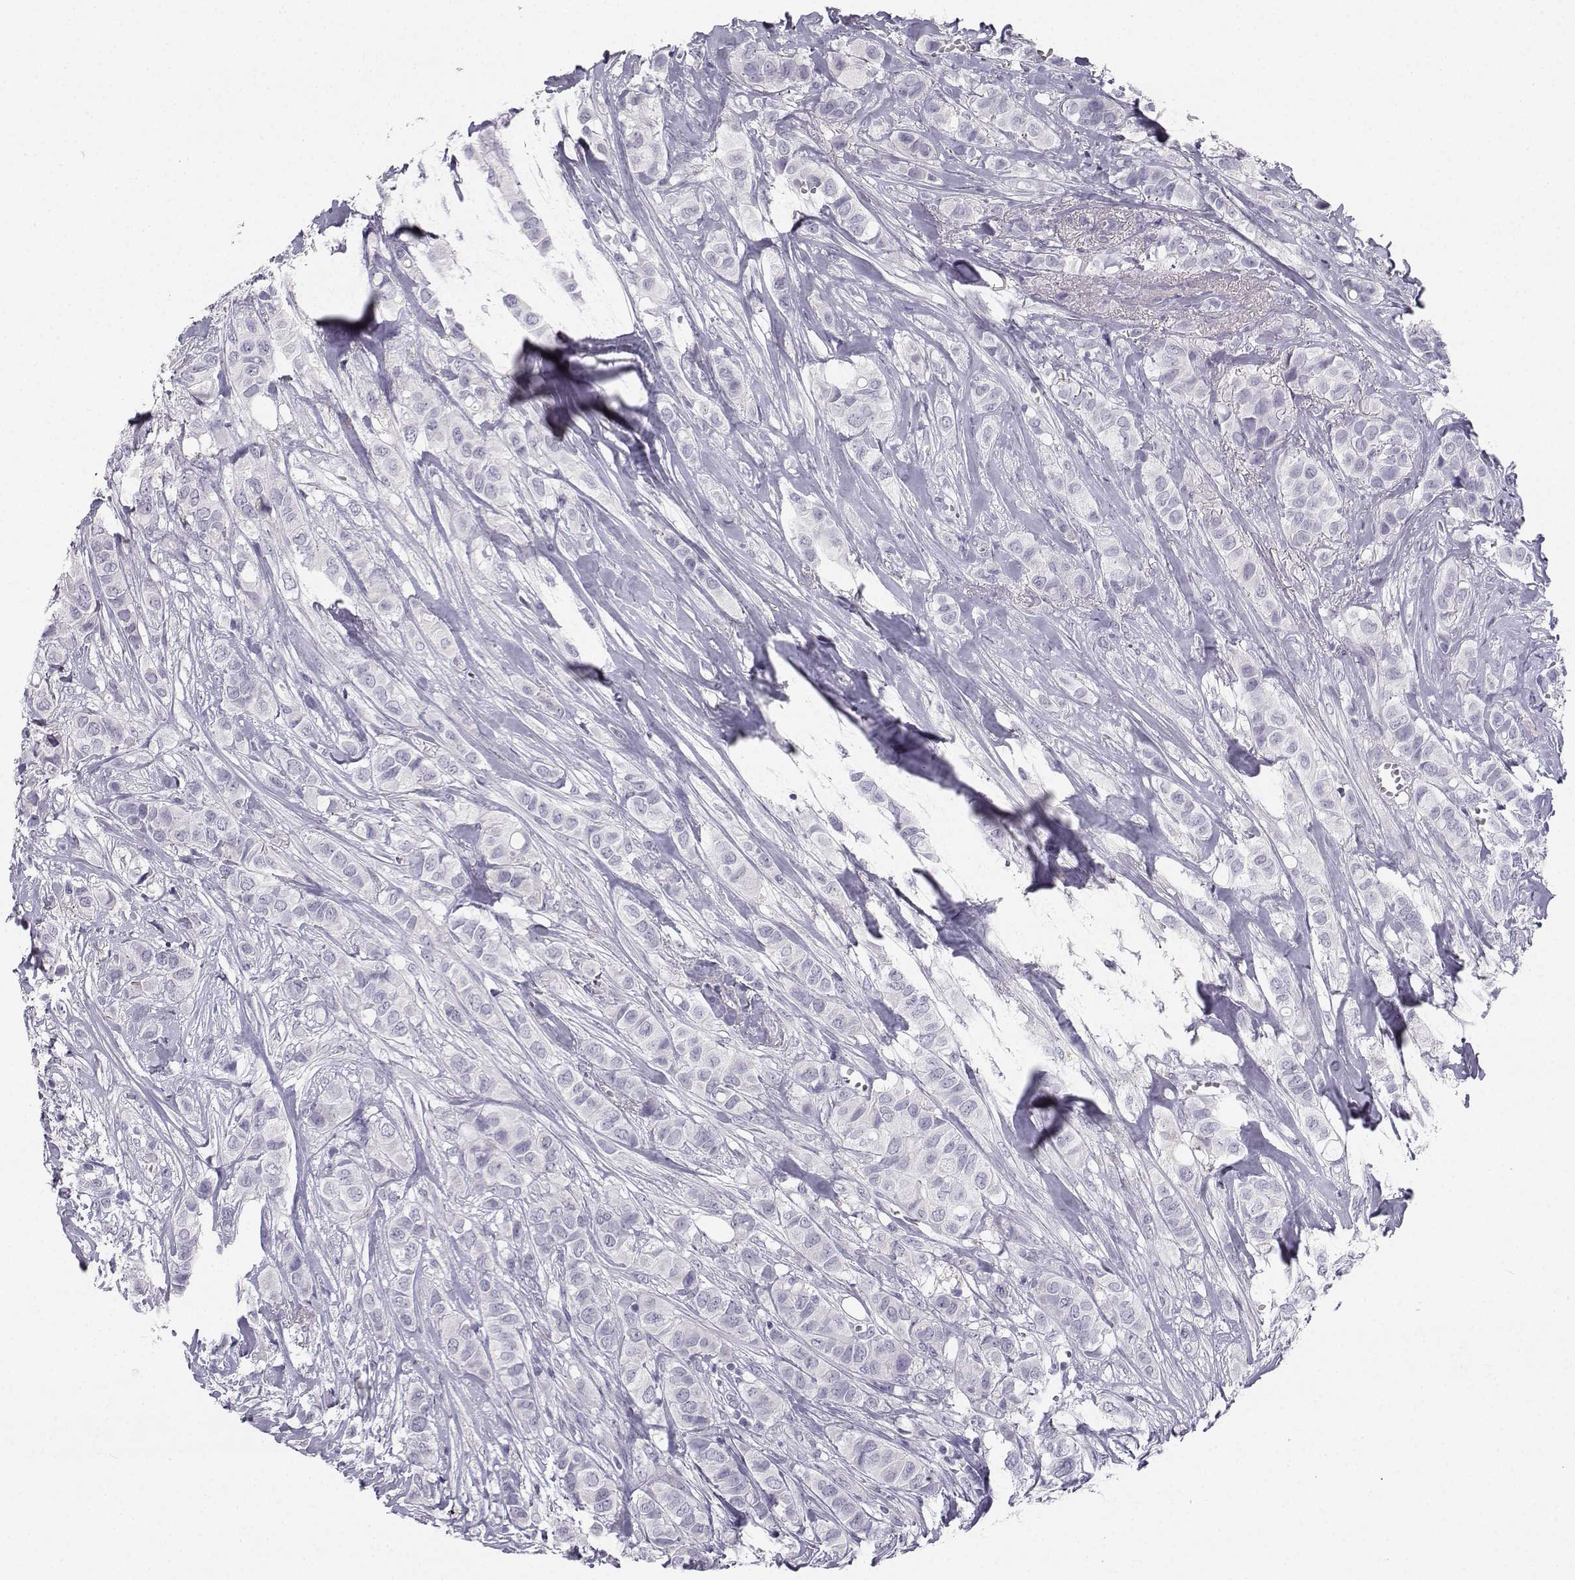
{"staining": {"intensity": "negative", "quantity": "none", "location": "none"}, "tissue": "breast cancer", "cell_type": "Tumor cells", "image_type": "cancer", "snomed": [{"axis": "morphology", "description": "Duct carcinoma"}, {"axis": "topography", "description": "Breast"}], "caption": "There is no significant staining in tumor cells of invasive ductal carcinoma (breast).", "gene": "SYCE1", "patient": {"sex": "female", "age": 85}}